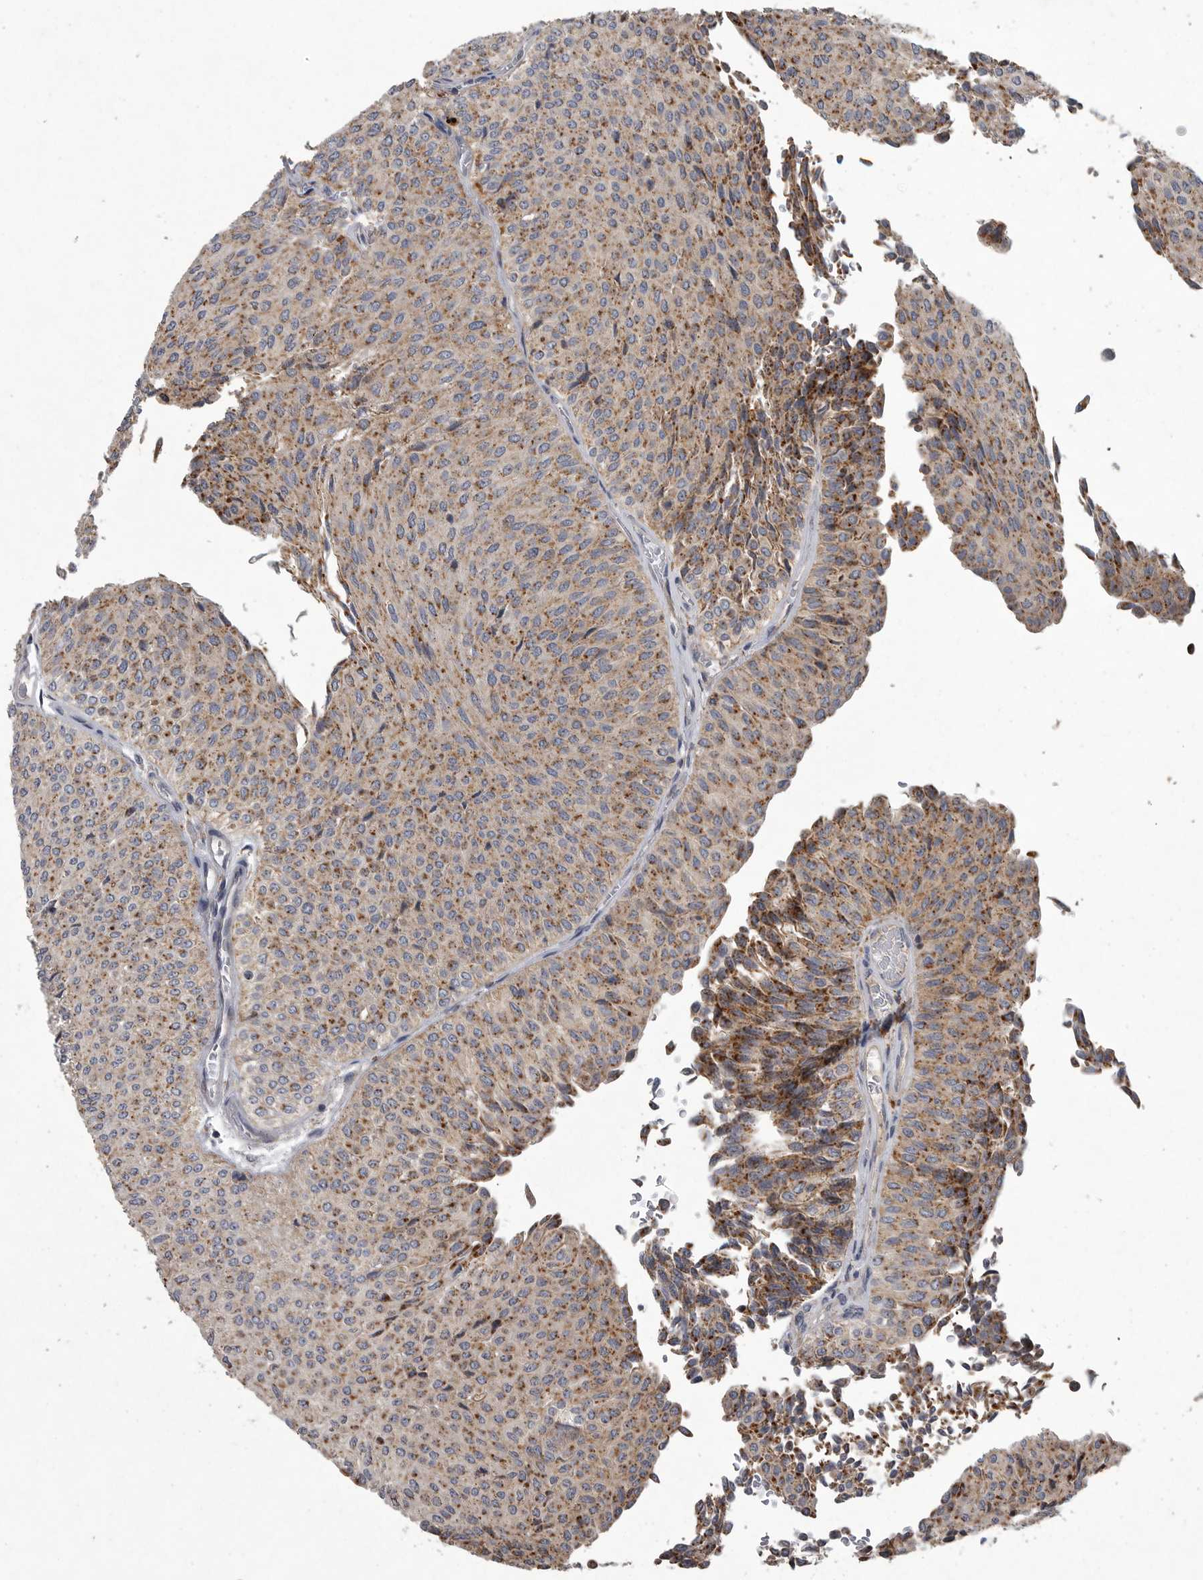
{"staining": {"intensity": "moderate", "quantity": ">75%", "location": "cytoplasmic/membranous"}, "tissue": "urothelial cancer", "cell_type": "Tumor cells", "image_type": "cancer", "snomed": [{"axis": "morphology", "description": "Urothelial carcinoma, Low grade"}, {"axis": "topography", "description": "Urinary bladder"}], "caption": "An immunohistochemistry image of neoplastic tissue is shown. Protein staining in brown highlights moderate cytoplasmic/membranous positivity in urothelial cancer within tumor cells. Nuclei are stained in blue.", "gene": "LAMTOR3", "patient": {"sex": "male", "age": 78}}